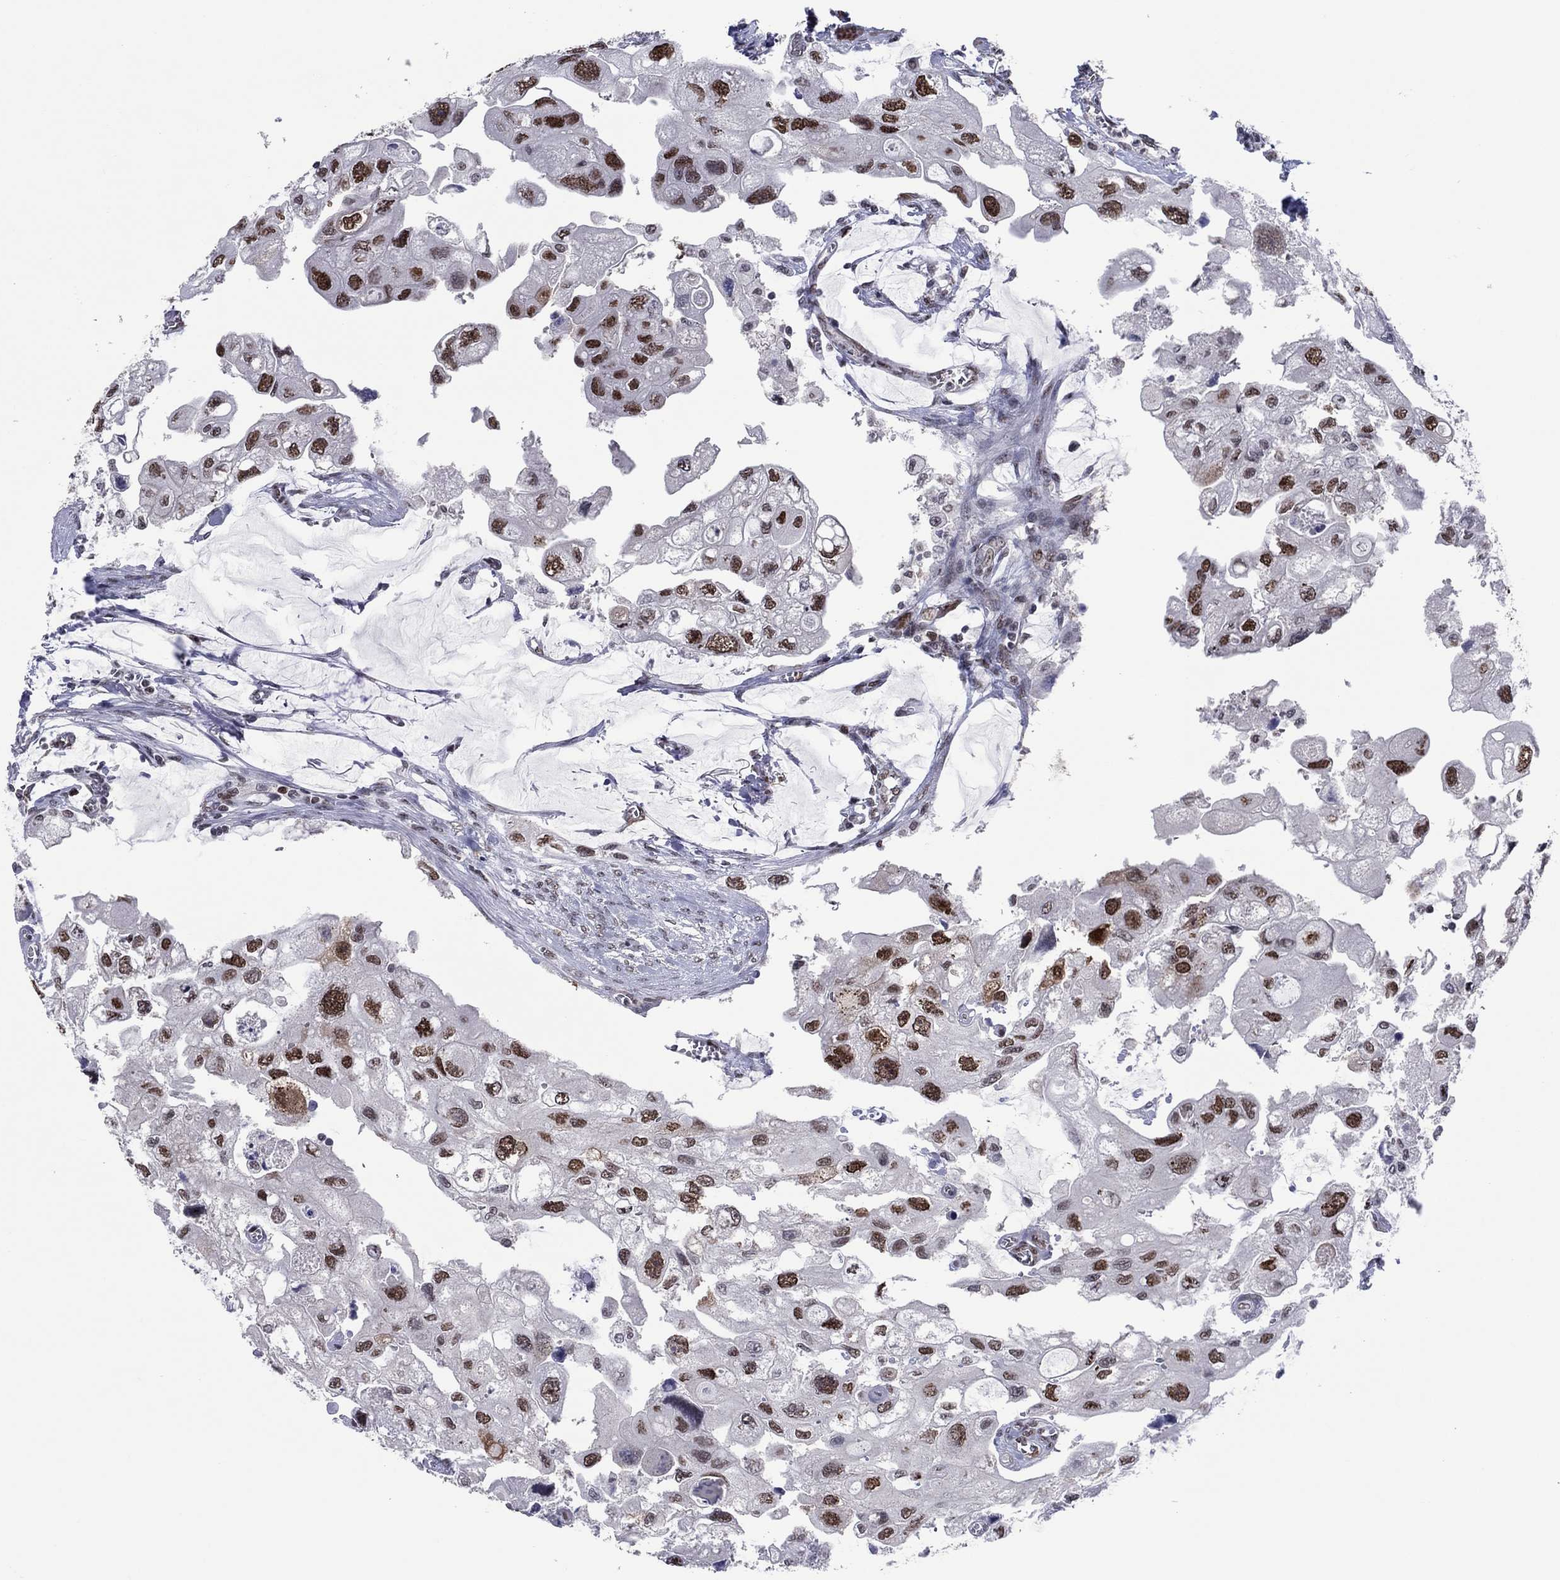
{"staining": {"intensity": "strong", "quantity": "25%-75%", "location": "nuclear"}, "tissue": "urothelial cancer", "cell_type": "Tumor cells", "image_type": "cancer", "snomed": [{"axis": "morphology", "description": "Urothelial carcinoma, High grade"}, {"axis": "topography", "description": "Urinary bladder"}], "caption": "Urothelial cancer was stained to show a protein in brown. There is high levels of strong nuclear staining in about 25%-75% of tumor cells. (brown staining indicates protein expression, while blue staining denotes nuclei).", "gene": "TYMS", "patient": {"sex": "male", "age": 59}}